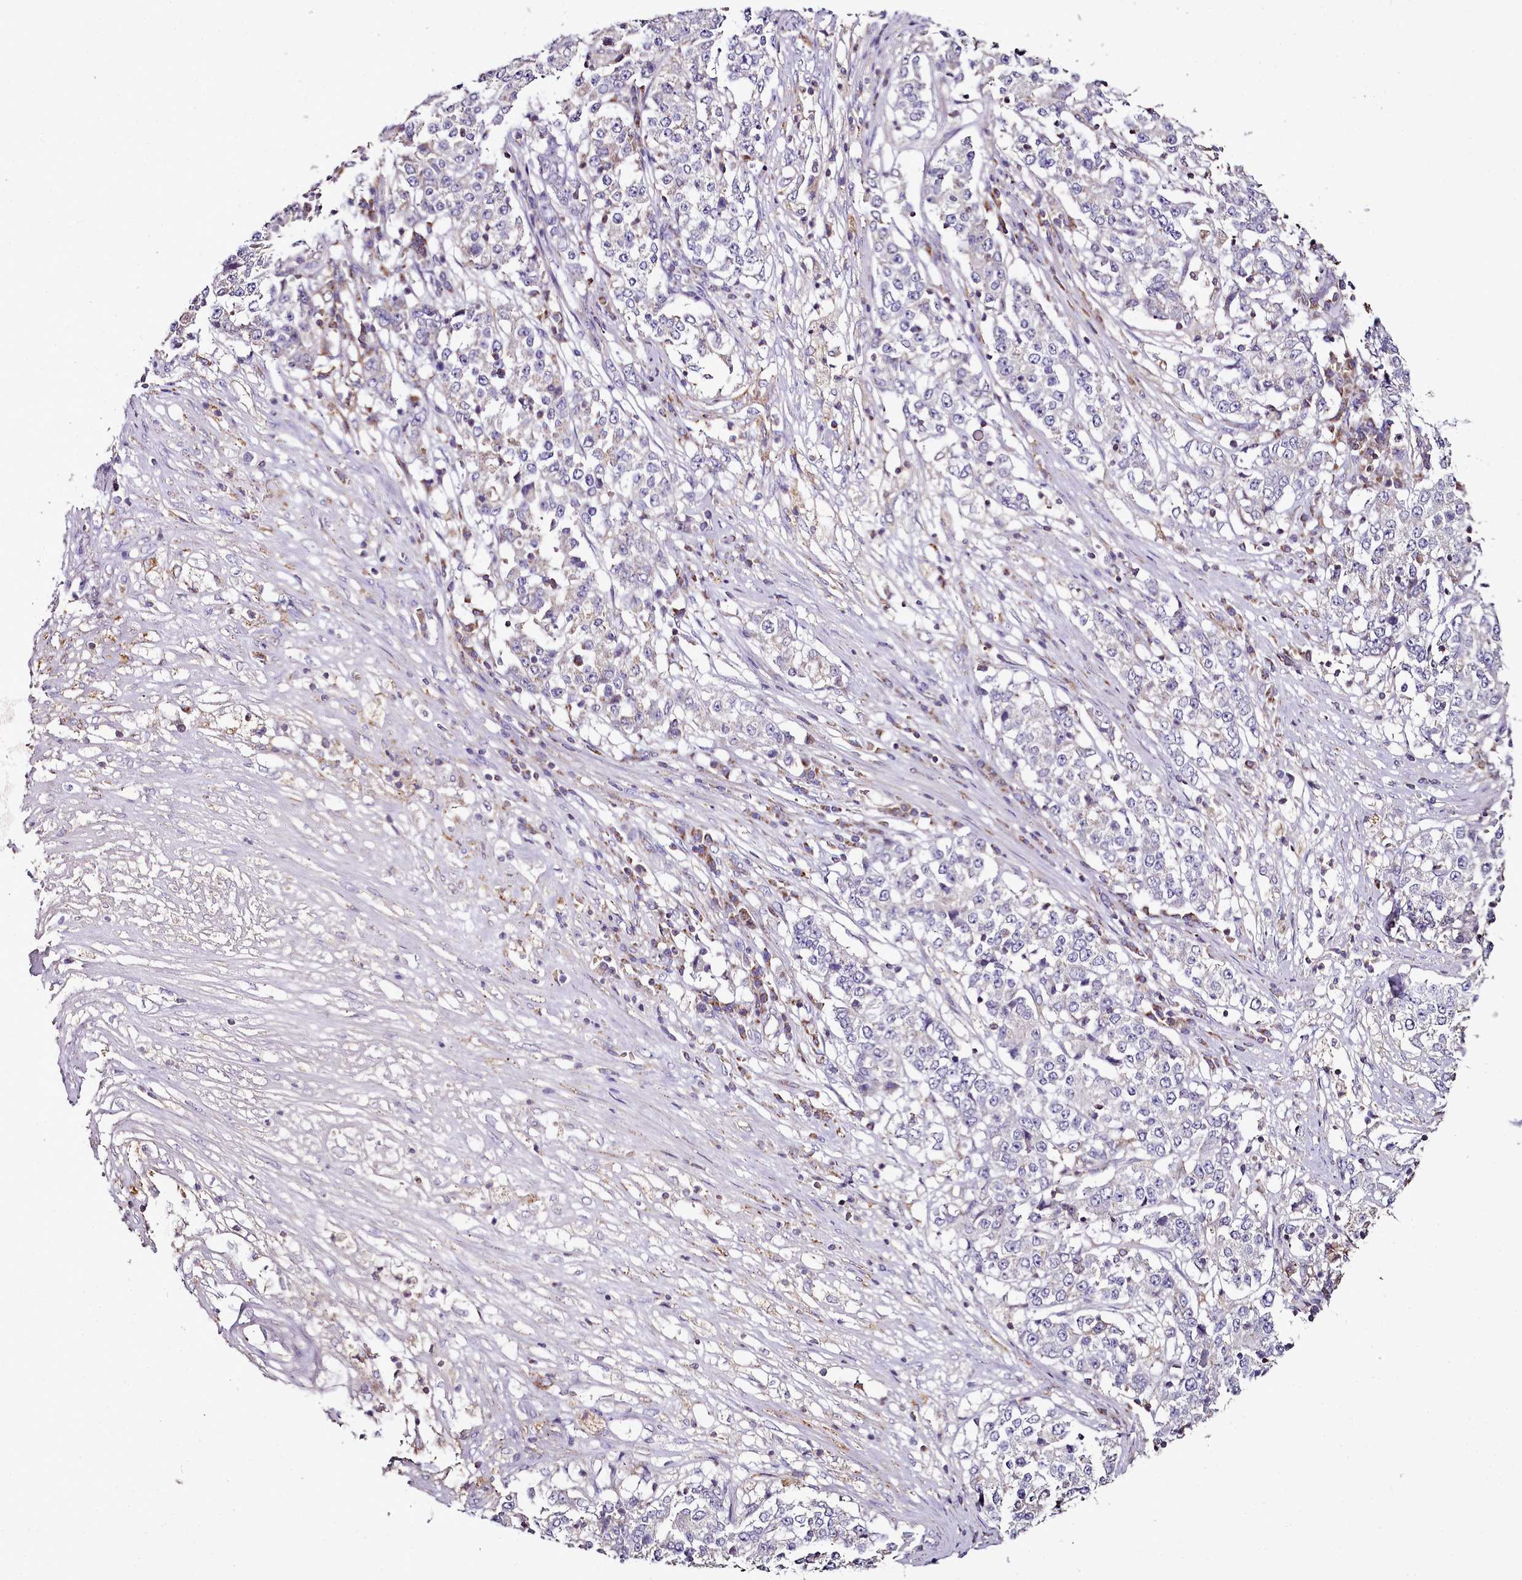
{"staining": {"intensity": "negative", "quantity": "none", "location": "none"}, "tissue": "stomach cancer", "cell_type": "Tumor cells", "image_type": "cancer", "snomed": [{"axis": "morphology", "description": "Adenocarcinoma, NOS"}, {"axis": "topography", "description": "Stomach"}], "caption": "Immunohistochemical staining of stomach cancer shows no significant positivity in tumor cells.", "gene": "ACSS1", "patient": {"sex": "male", "age": 59}}